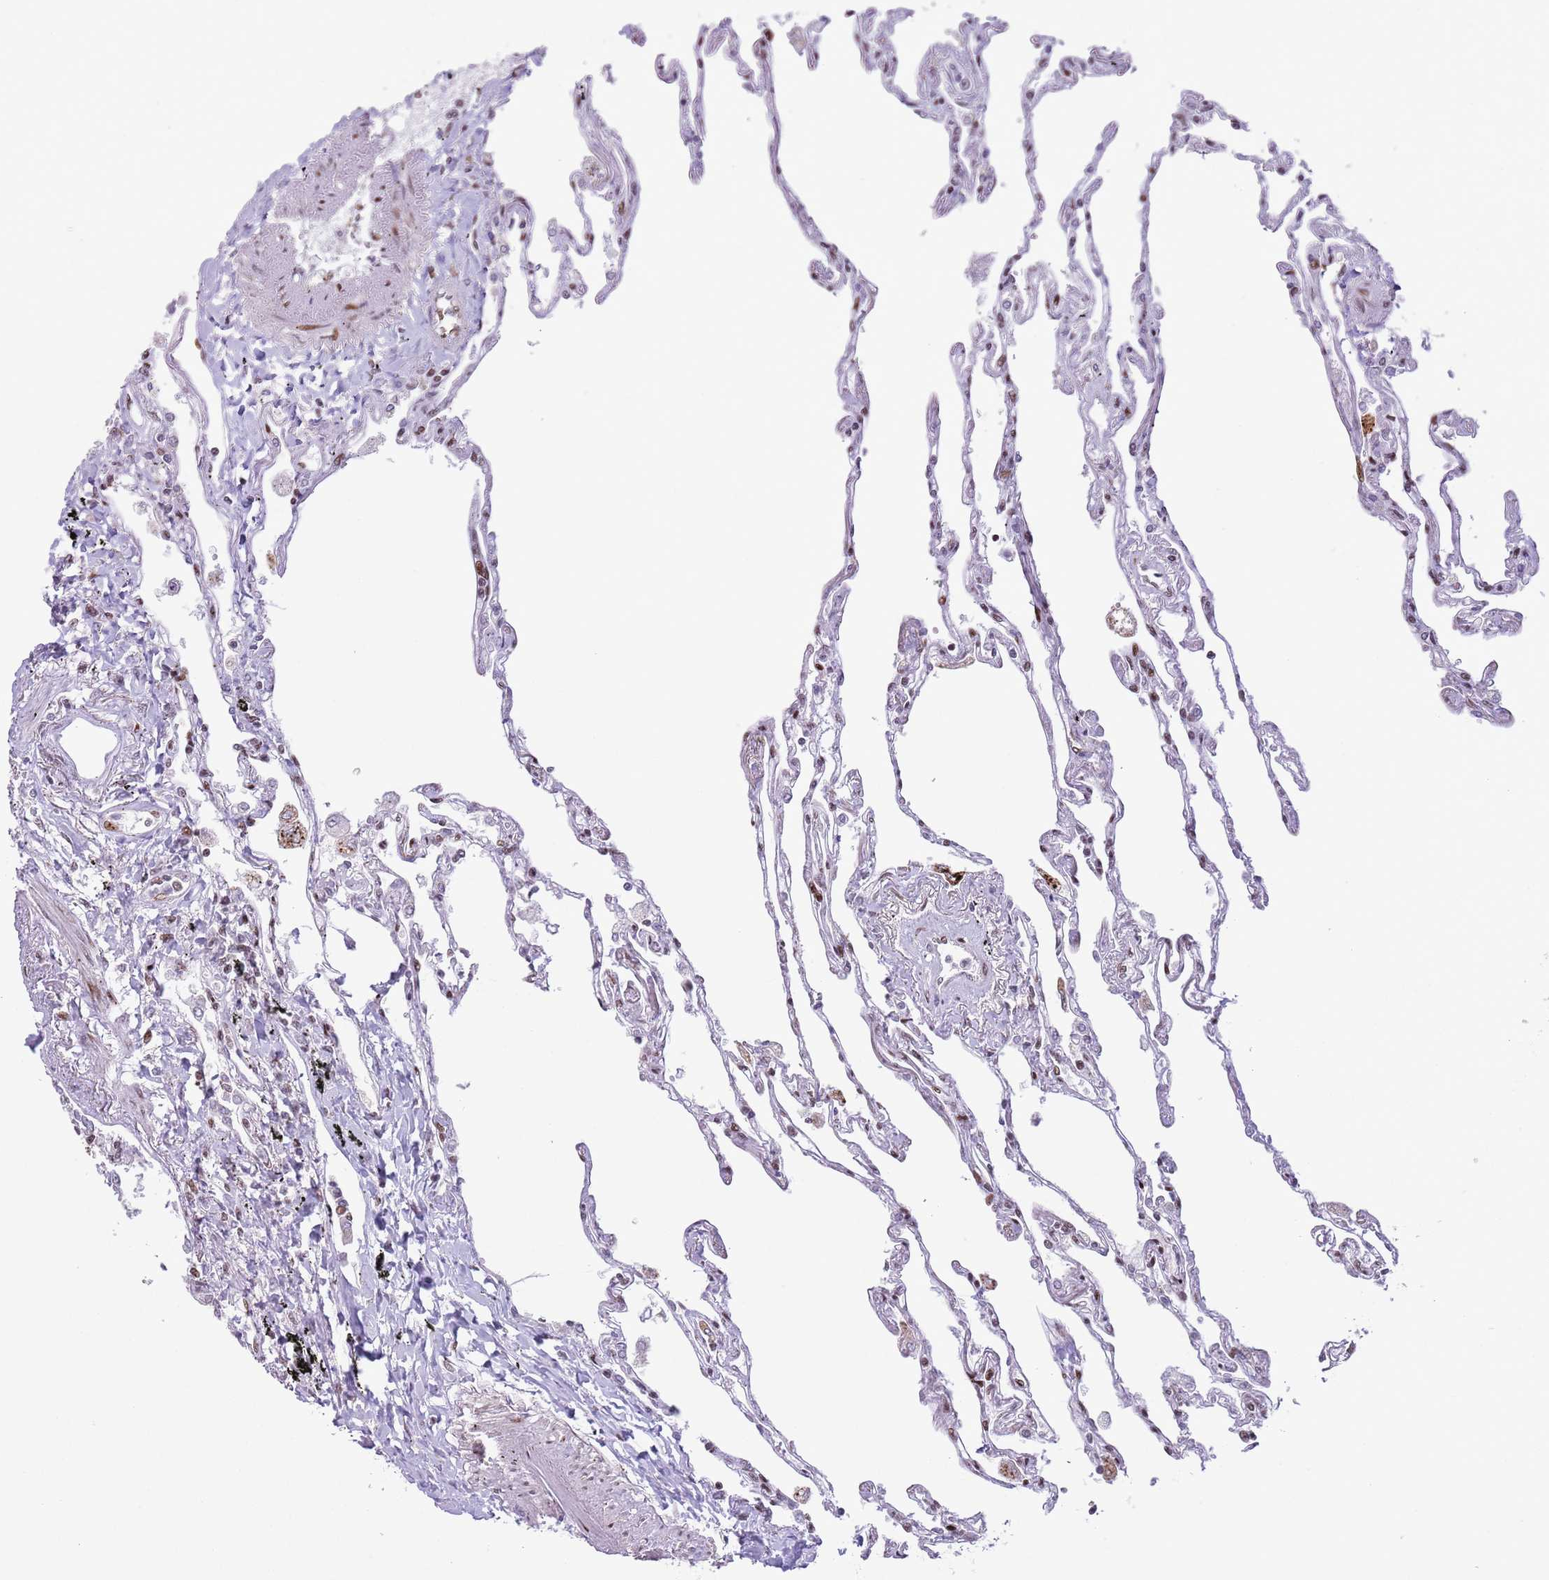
{"staining": {"intensity": "strong", "quantity": "25%-75%", "location": "nuclear"}, "tissue": "lung", "cell_type": "Alveolar cells", "image_type": "normal", "snomed": [{"axis": "morphology", "description": "Normal tissue, NOS"}, {"axis": "topography", "description": "Lung"}], "caption": "Brown immunohistochemical staining in benign lung reveals strong nuclear positivity in approximately 25%-75% of alveolar cells. Immunohistochemistry stains the protein in brown and the nuclei are stained blue.", "gene": "MFSD10", "patient": {"sex": "female", "age": 67}}